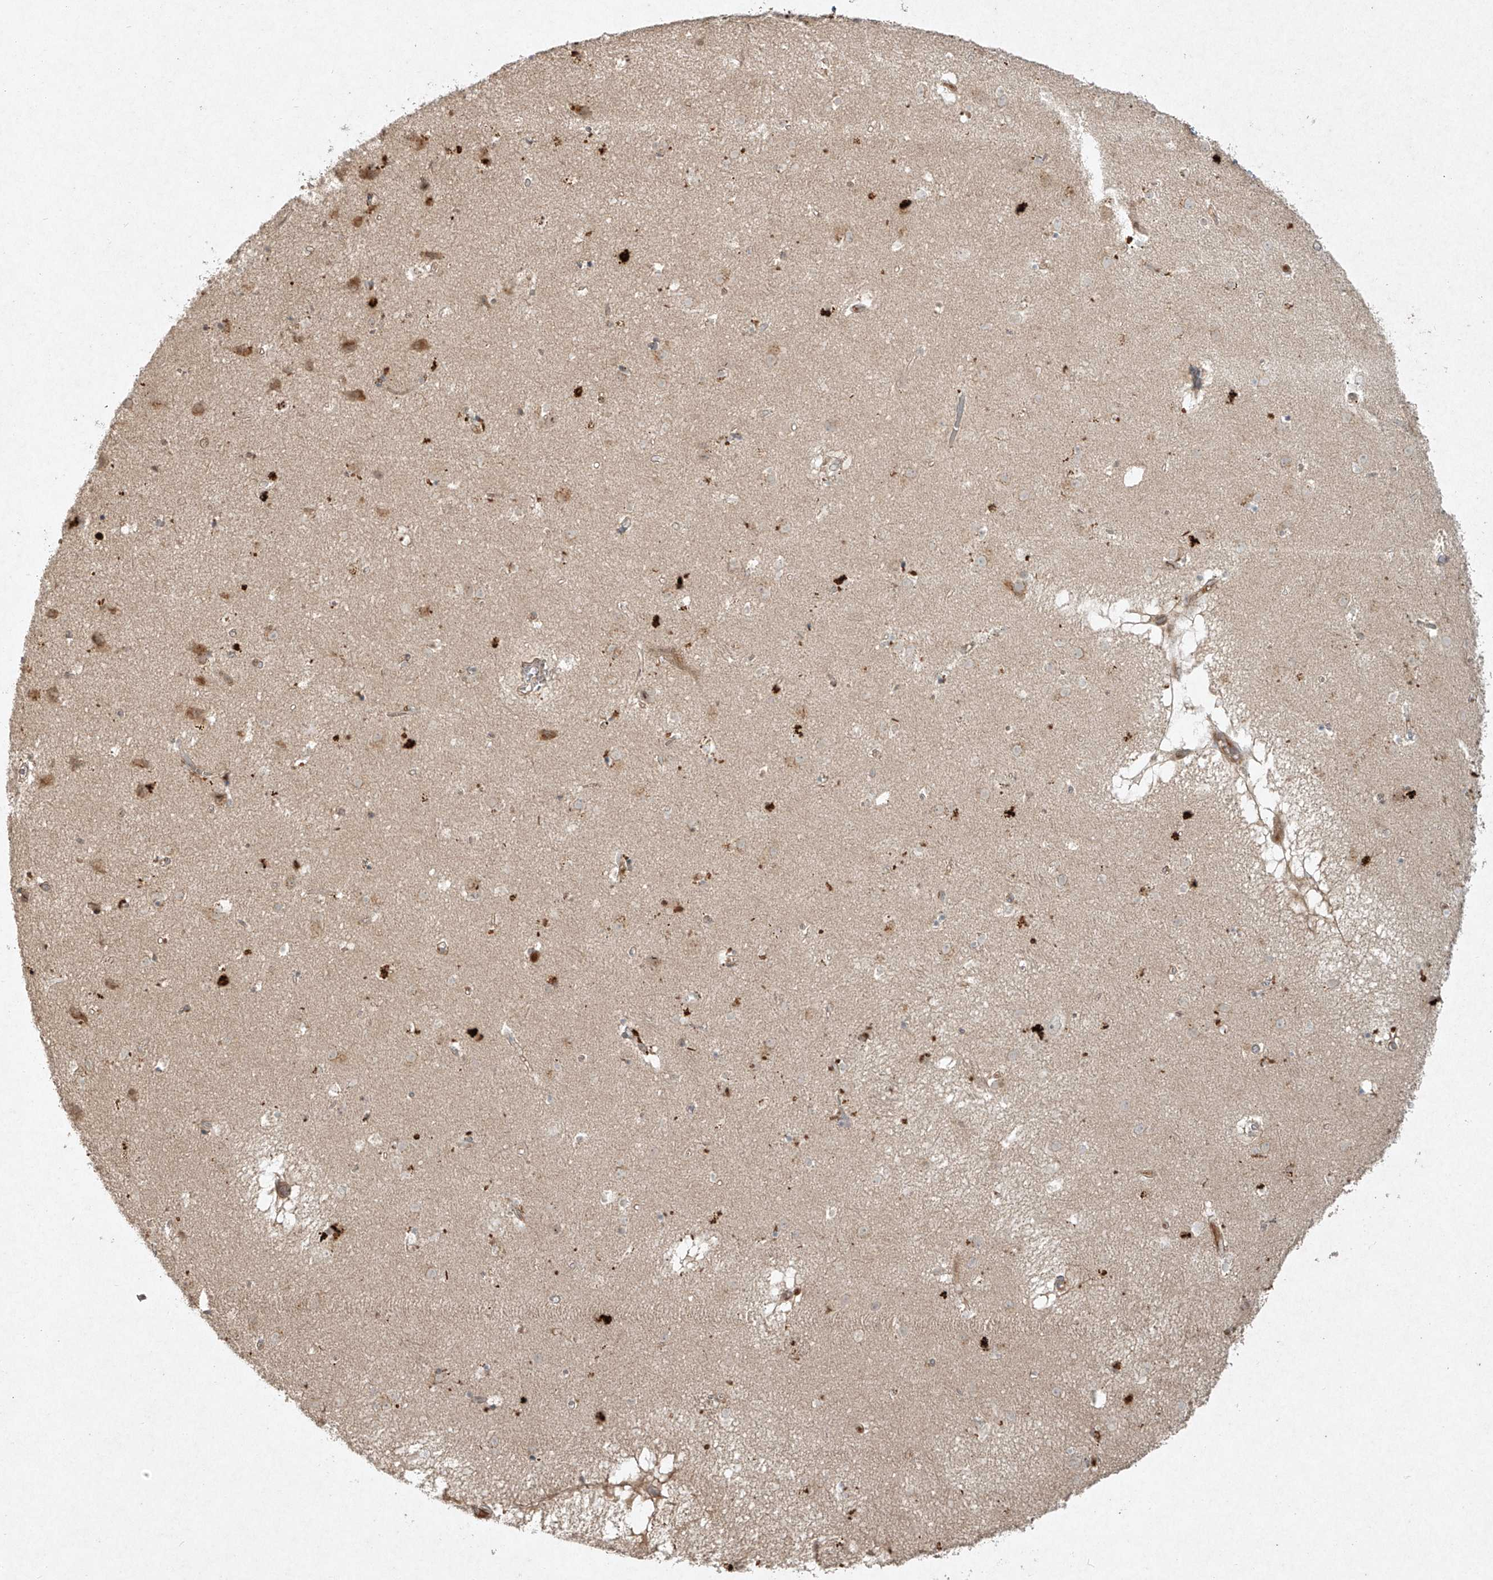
{"staining": {"intensity": "weak", "quantity": "<25%", "location": "cytoplasmic/membranous"}, "tissue": "caudate", "cell_type": "Glial cells", "image_type": "normal", "snomed": [{"axis": "morphology", "description": "Normal tissue, NOS"}, {"axis": "topography", "description": "Lateral ventricle wall"}], "caption": "Immunohistochemical staining of normal caudate reveals no significant expression in glial cells.", "gene": "CYYR1", "patient": {"sex": "male", "age": 70}}